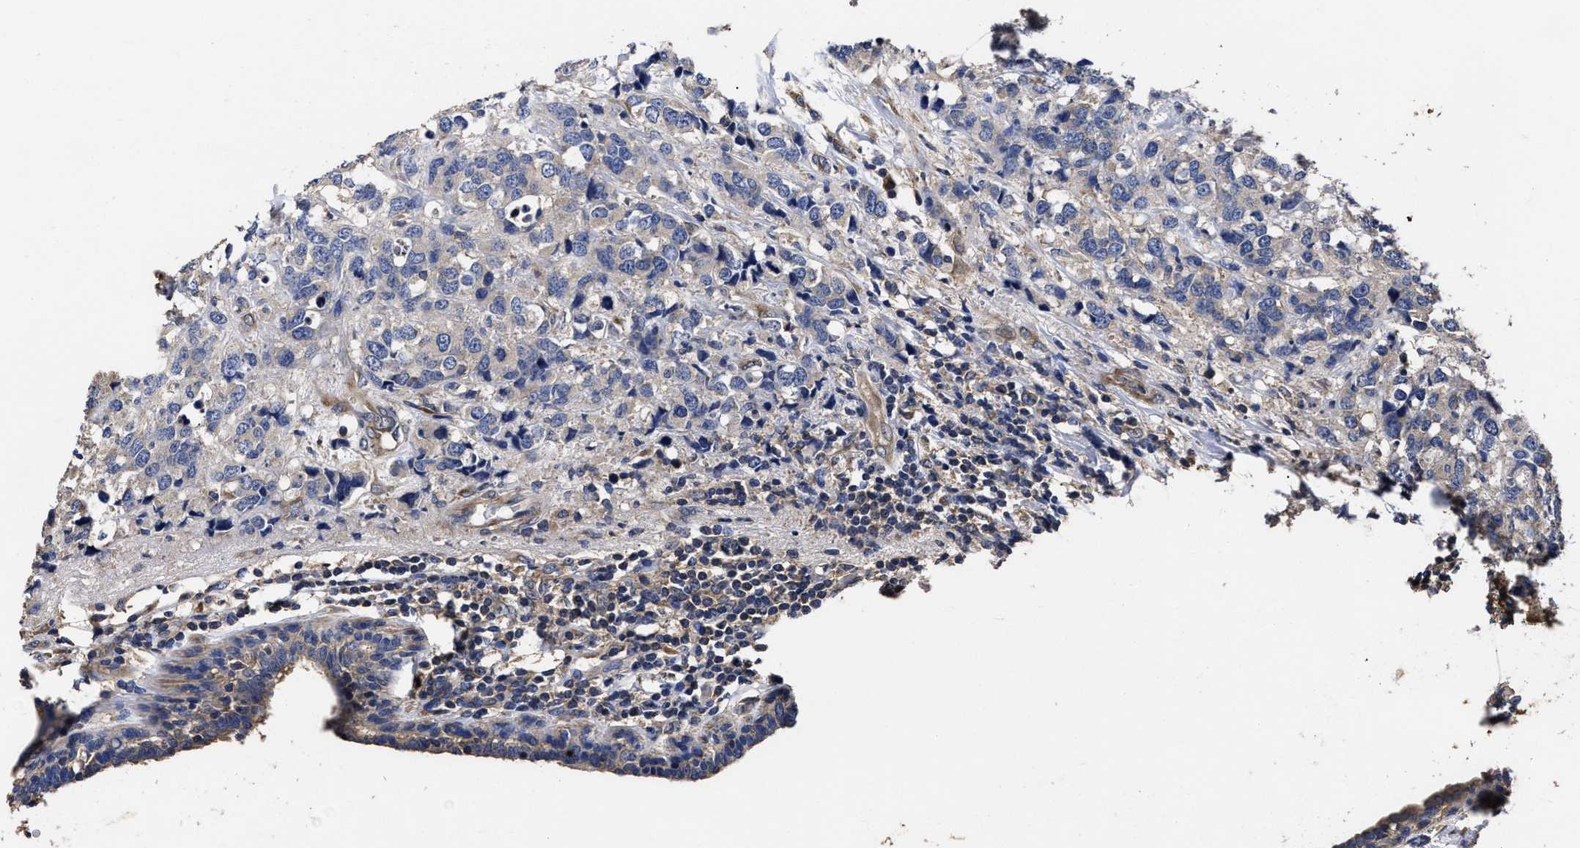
{"staining": {"intensity": "negative", "quantity": "none", "location": "none"}, "tissue": "breast cancer", "cell_type": "Tumor cells", "image_type": "cancer", "snomed": [{"axis": "morphology", "description": "Lobular carcinoma"}, {"axis": "topography", "description": "Breast"}], "caption": "IHC image of breast cancer (lobular carcinoma) stained for a protein (brown), which displays no expression in tumor cells. (DAB (3,3'-diaminobenzidine) immunohistochemistry (IHC) with hematoxylin counter stain).", "gene": "AVEN", "patient": {"sex": "female", "age": 59}}